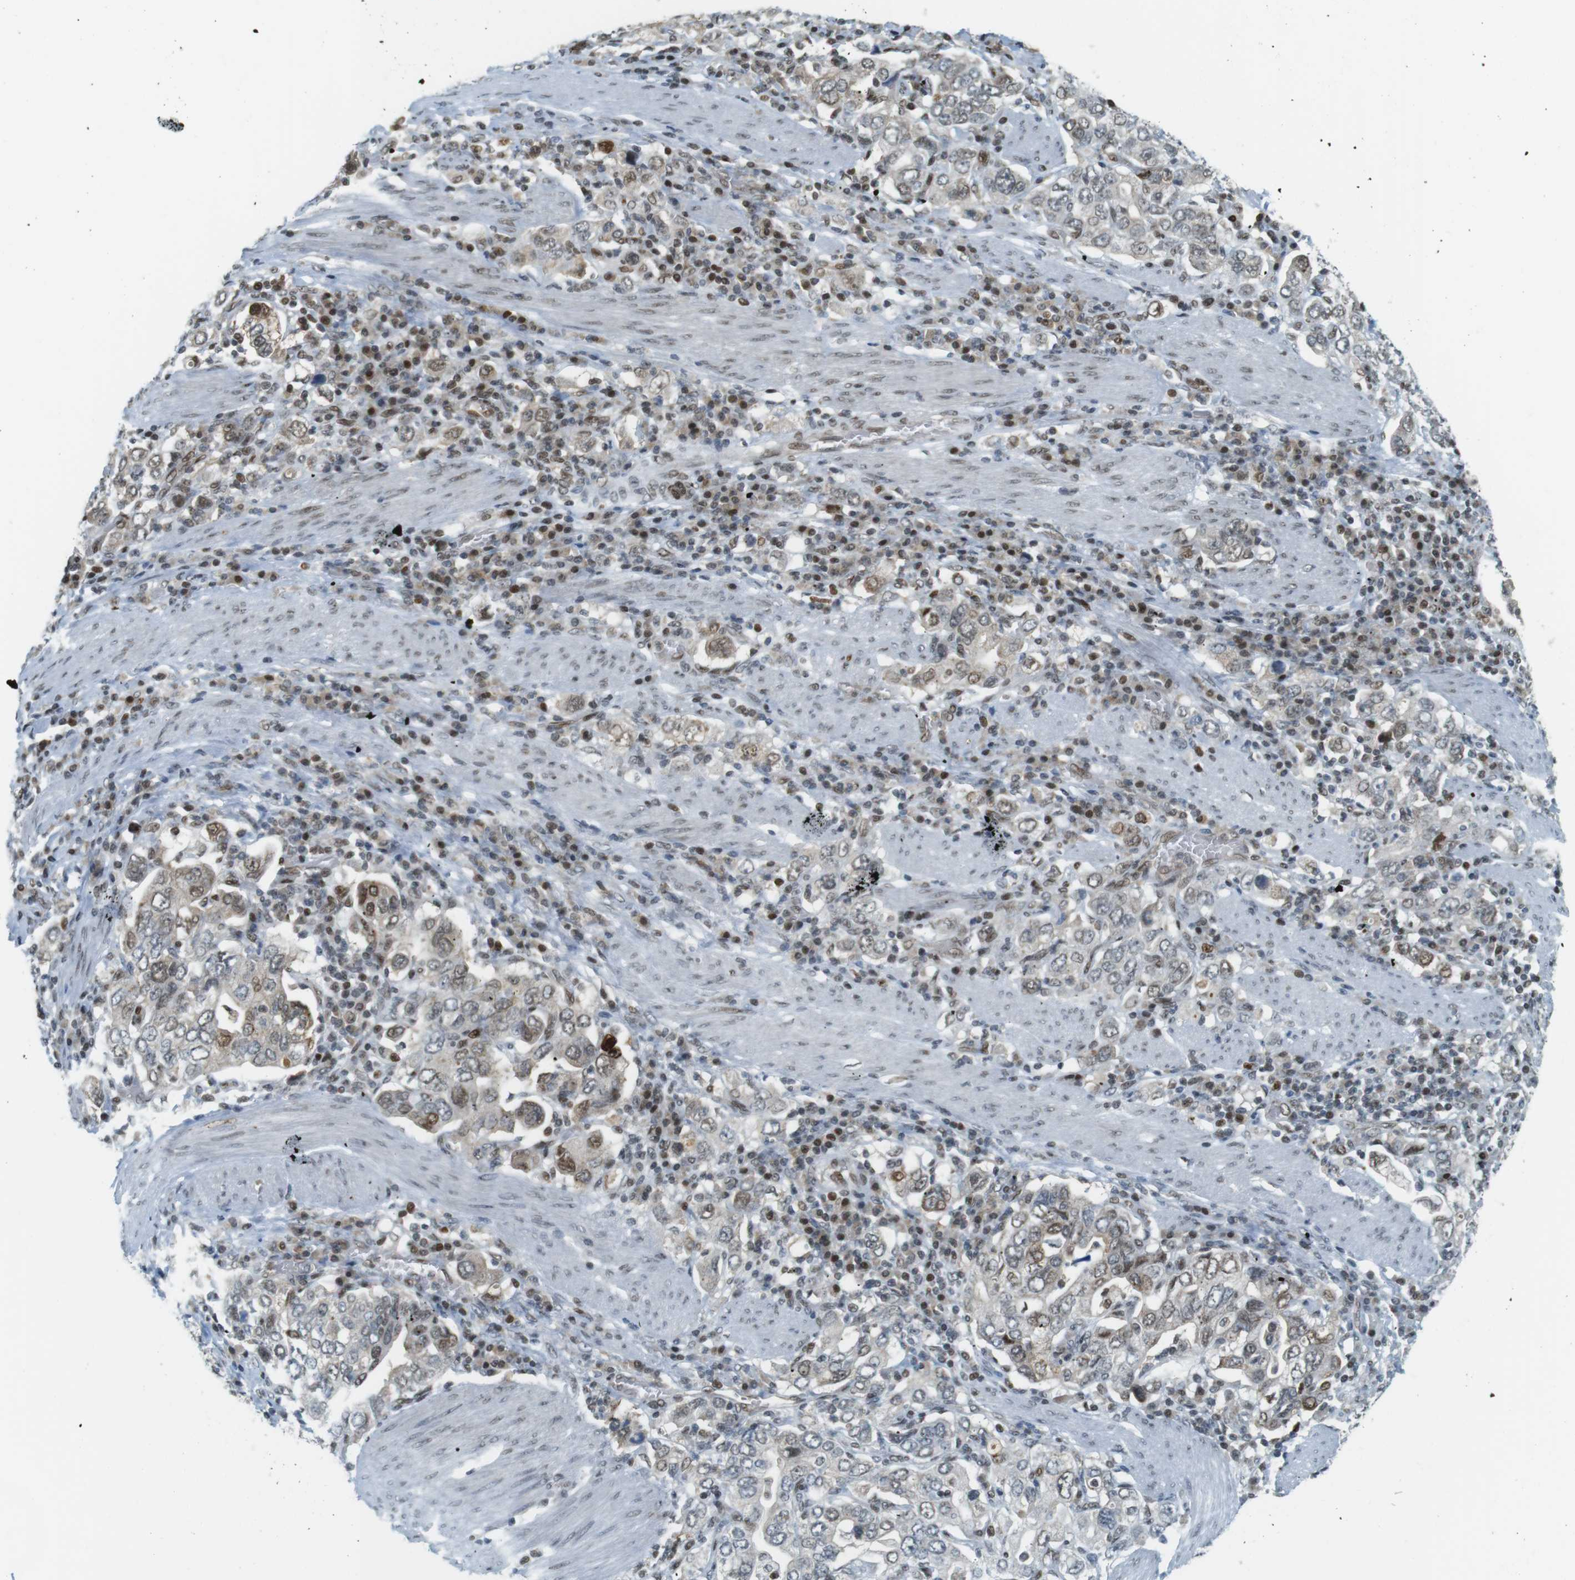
{"staining": {"intensity": "moderate", "quantity": "25%-75%", "location": "nuclear"}, "tissue": "stomach cancer", "cell_type": "Tumor cells", "image_type": "cancer", "snomed": [{"axis": "morphology", "description": "Adenocarcinoma, NOS"}, {"axis": "topography", "description": "Stomach, upper"}], "caption": "Immunohistochemical staining of human stomach cancer displays medium levels of moderate nuclear positivity in about 25%-75% of tumor cells.", "gene": "UBB", "patient": {"sex": "male", "age": 62}}